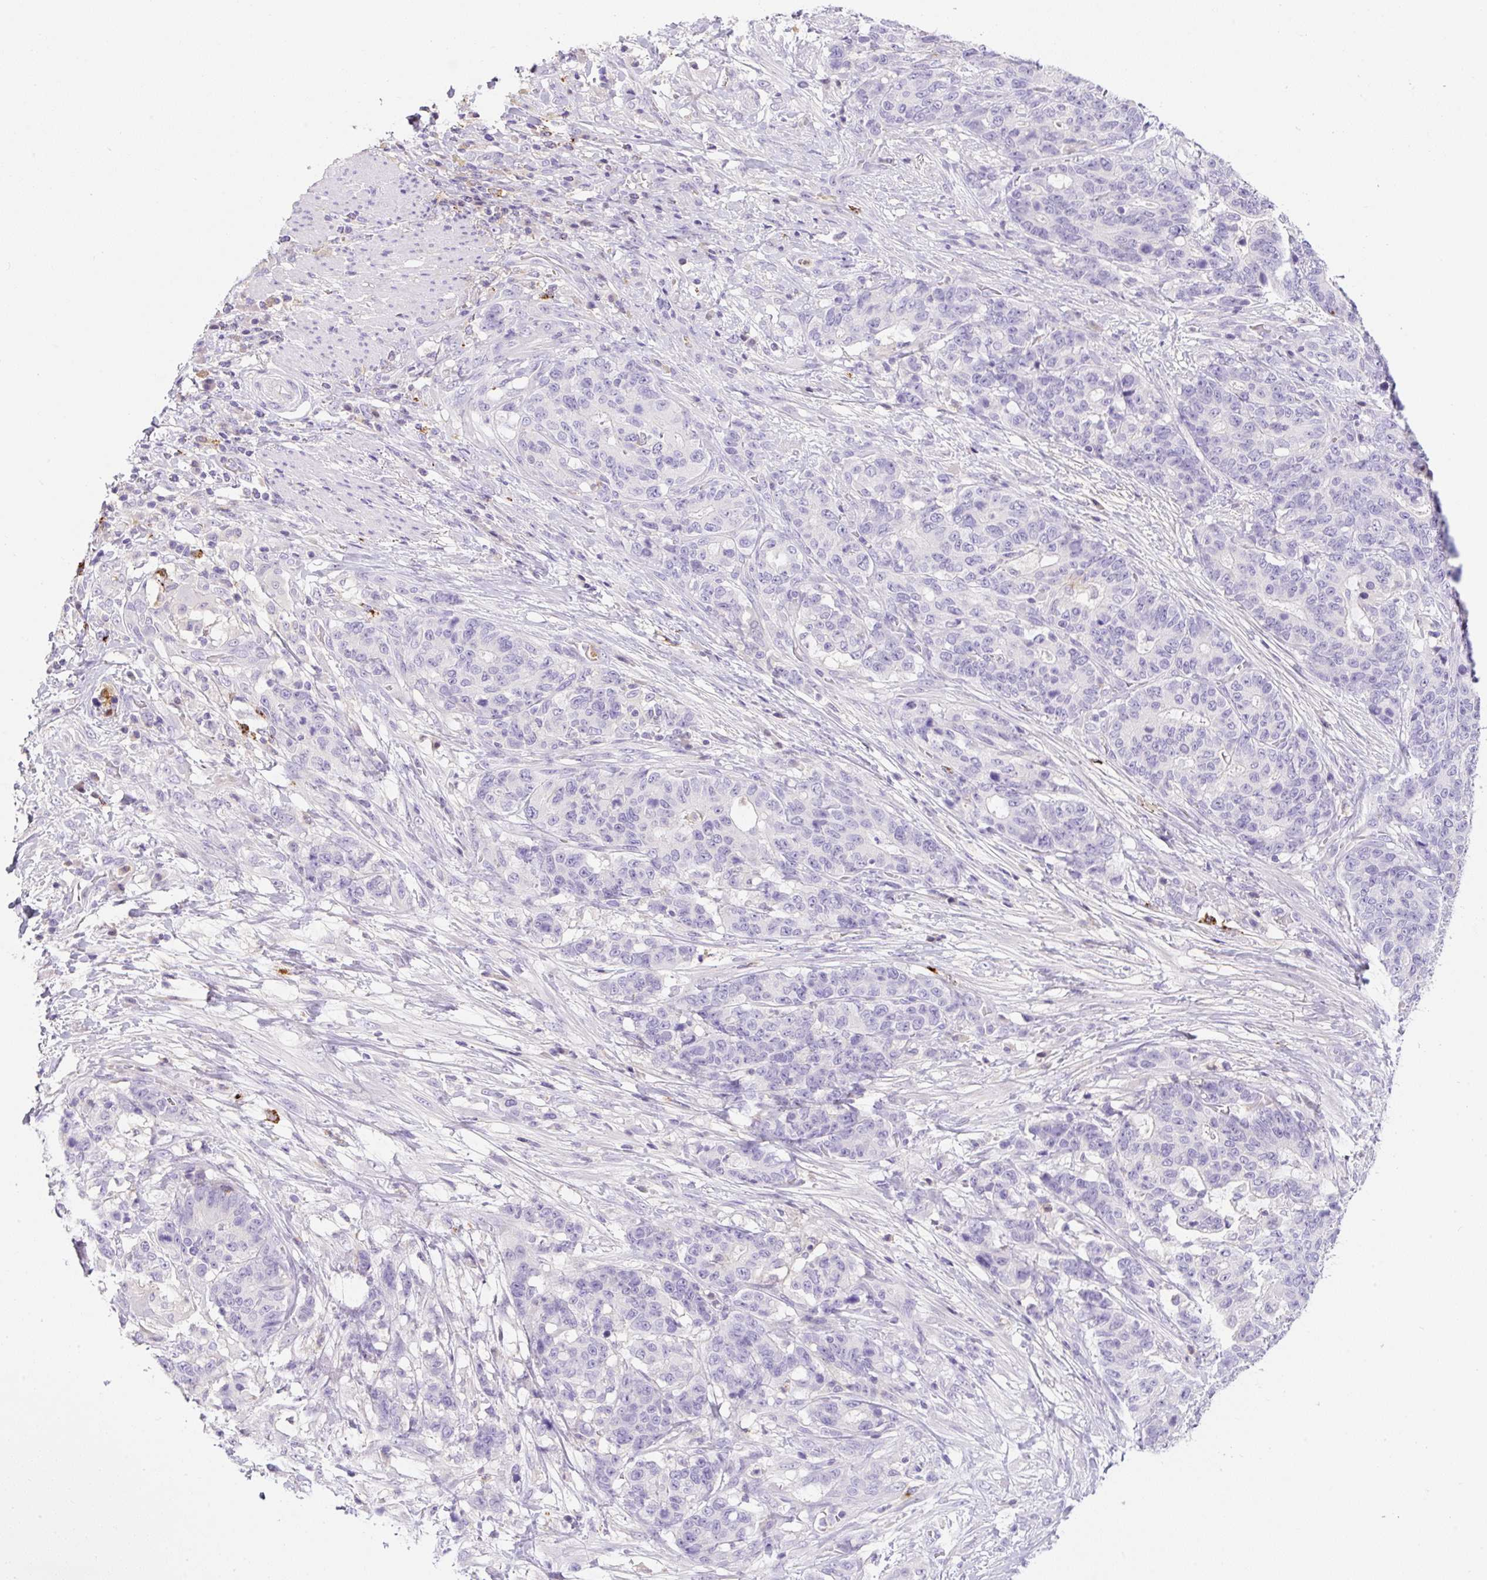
{"staining": {"intensity": "negative", "quantity": "none", "location": "none"}, "tissue": "stomach cancer", "cell_type": "Tumor cells", "image_type": "cancer", "snomed": [{"axis": "morphology", "description": "Normal tissue, NOS"}, {"axis": "morphology", "description": "Adenocarcinoma, NOS"}, {"axis": "topography", "description": "Stomach"}], "caption": "The immunohistochemistry photomicrograph has no significant staining in tumor cells of adenocarcinoma (stomach) tissue.", "gene": "TDRD15", "patient": {"sex": "female", "age": 64}}